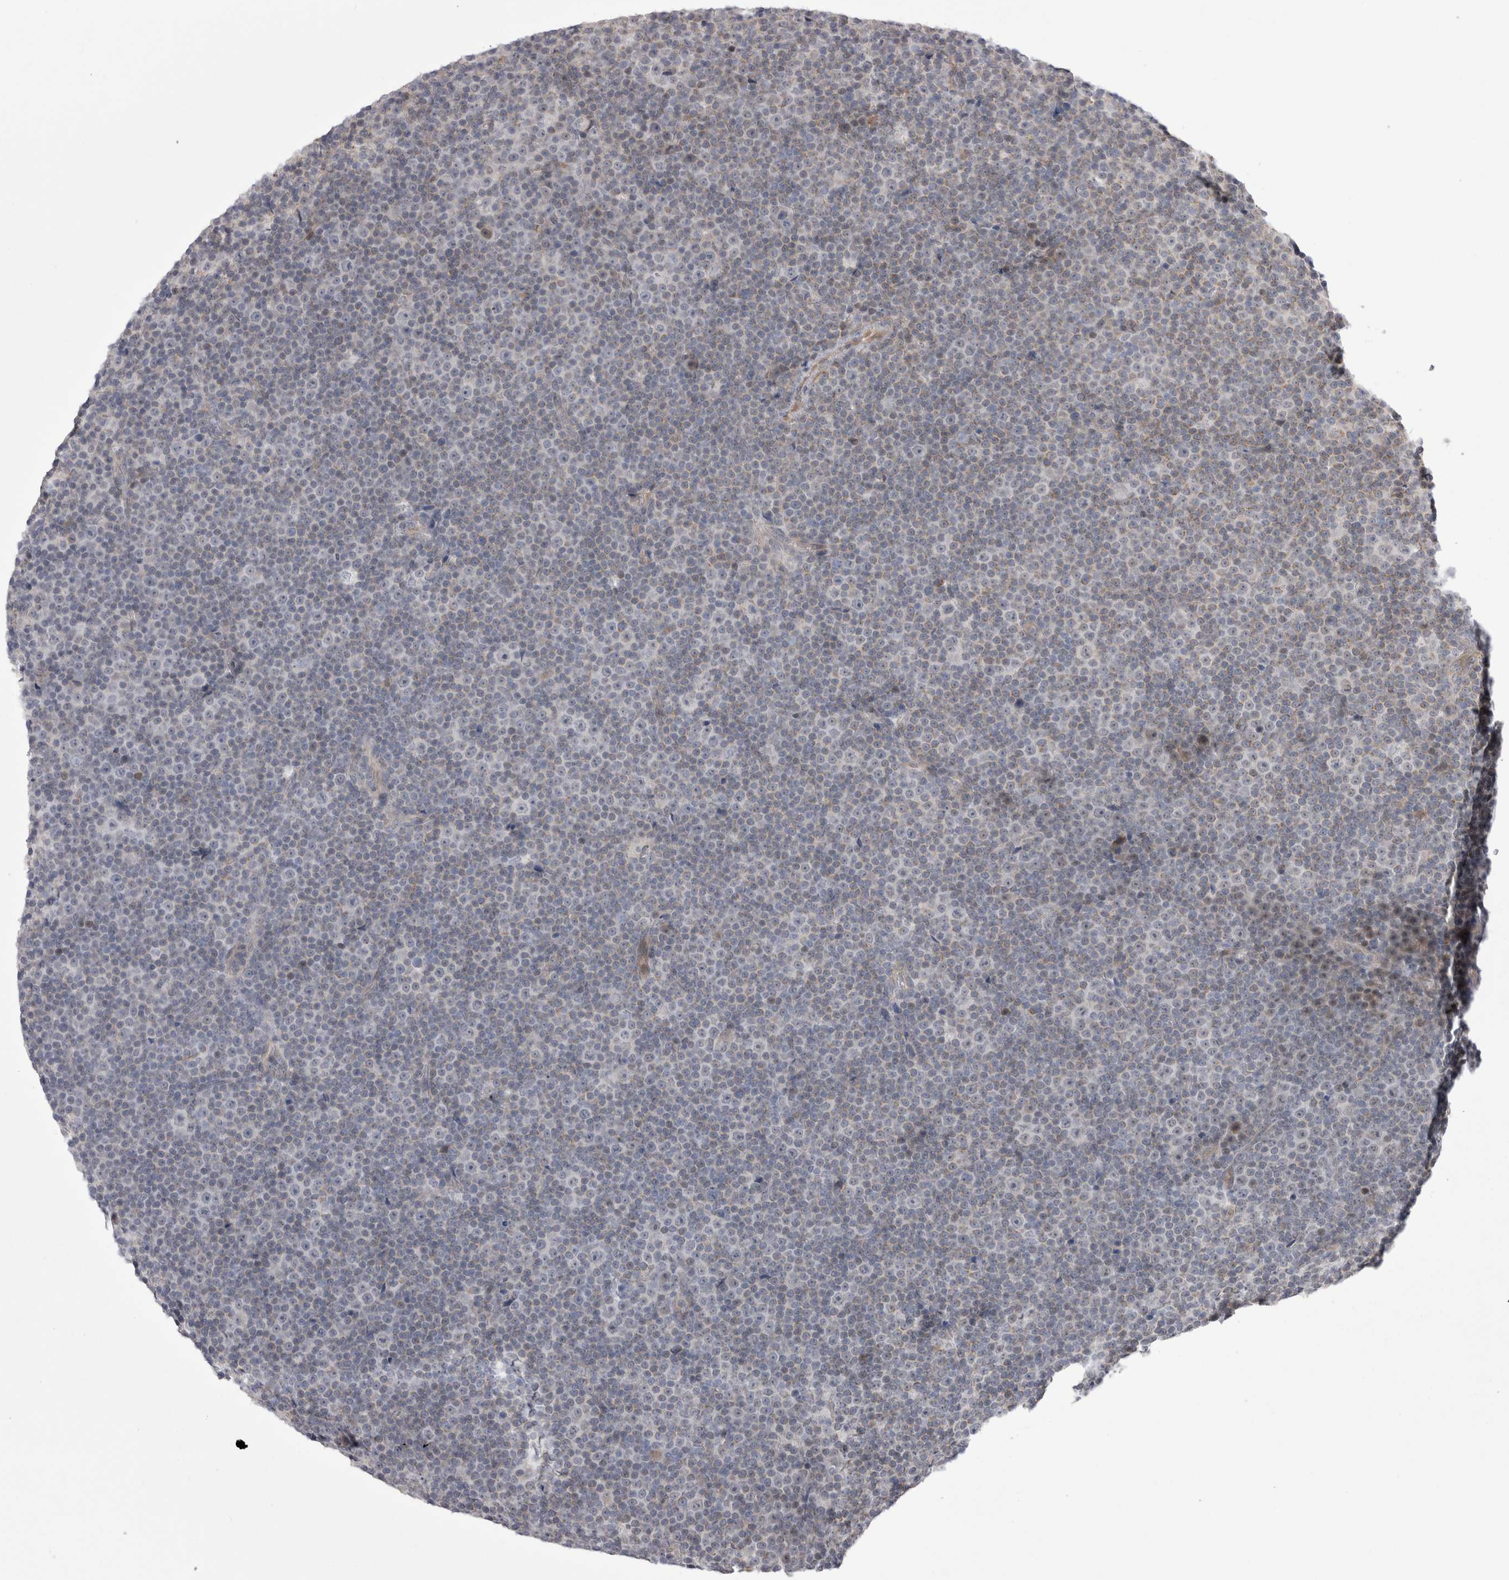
{"staining": {"intensity": "weak", "quantity": "<25%", "location": "cytoplasmic/membranous"}, "tissue": "lymphoma", "cell_type": "Tumor cells", "image_type": "cancer", "snomed": [{"axis": "morphology", "description": "Malignant lymphoma, non-Hodgkin's type, Low grade"}, {"axis": "topography", "description": "Lymph node"}], "caption": "Low-grade malignant lymphoma, non-Hodgkin's type was stained to show a protein in brown. There is no significant positivity in tumor cells.", "gene": "CHIC2", "patient": {"sex": "female", "age": 67}}